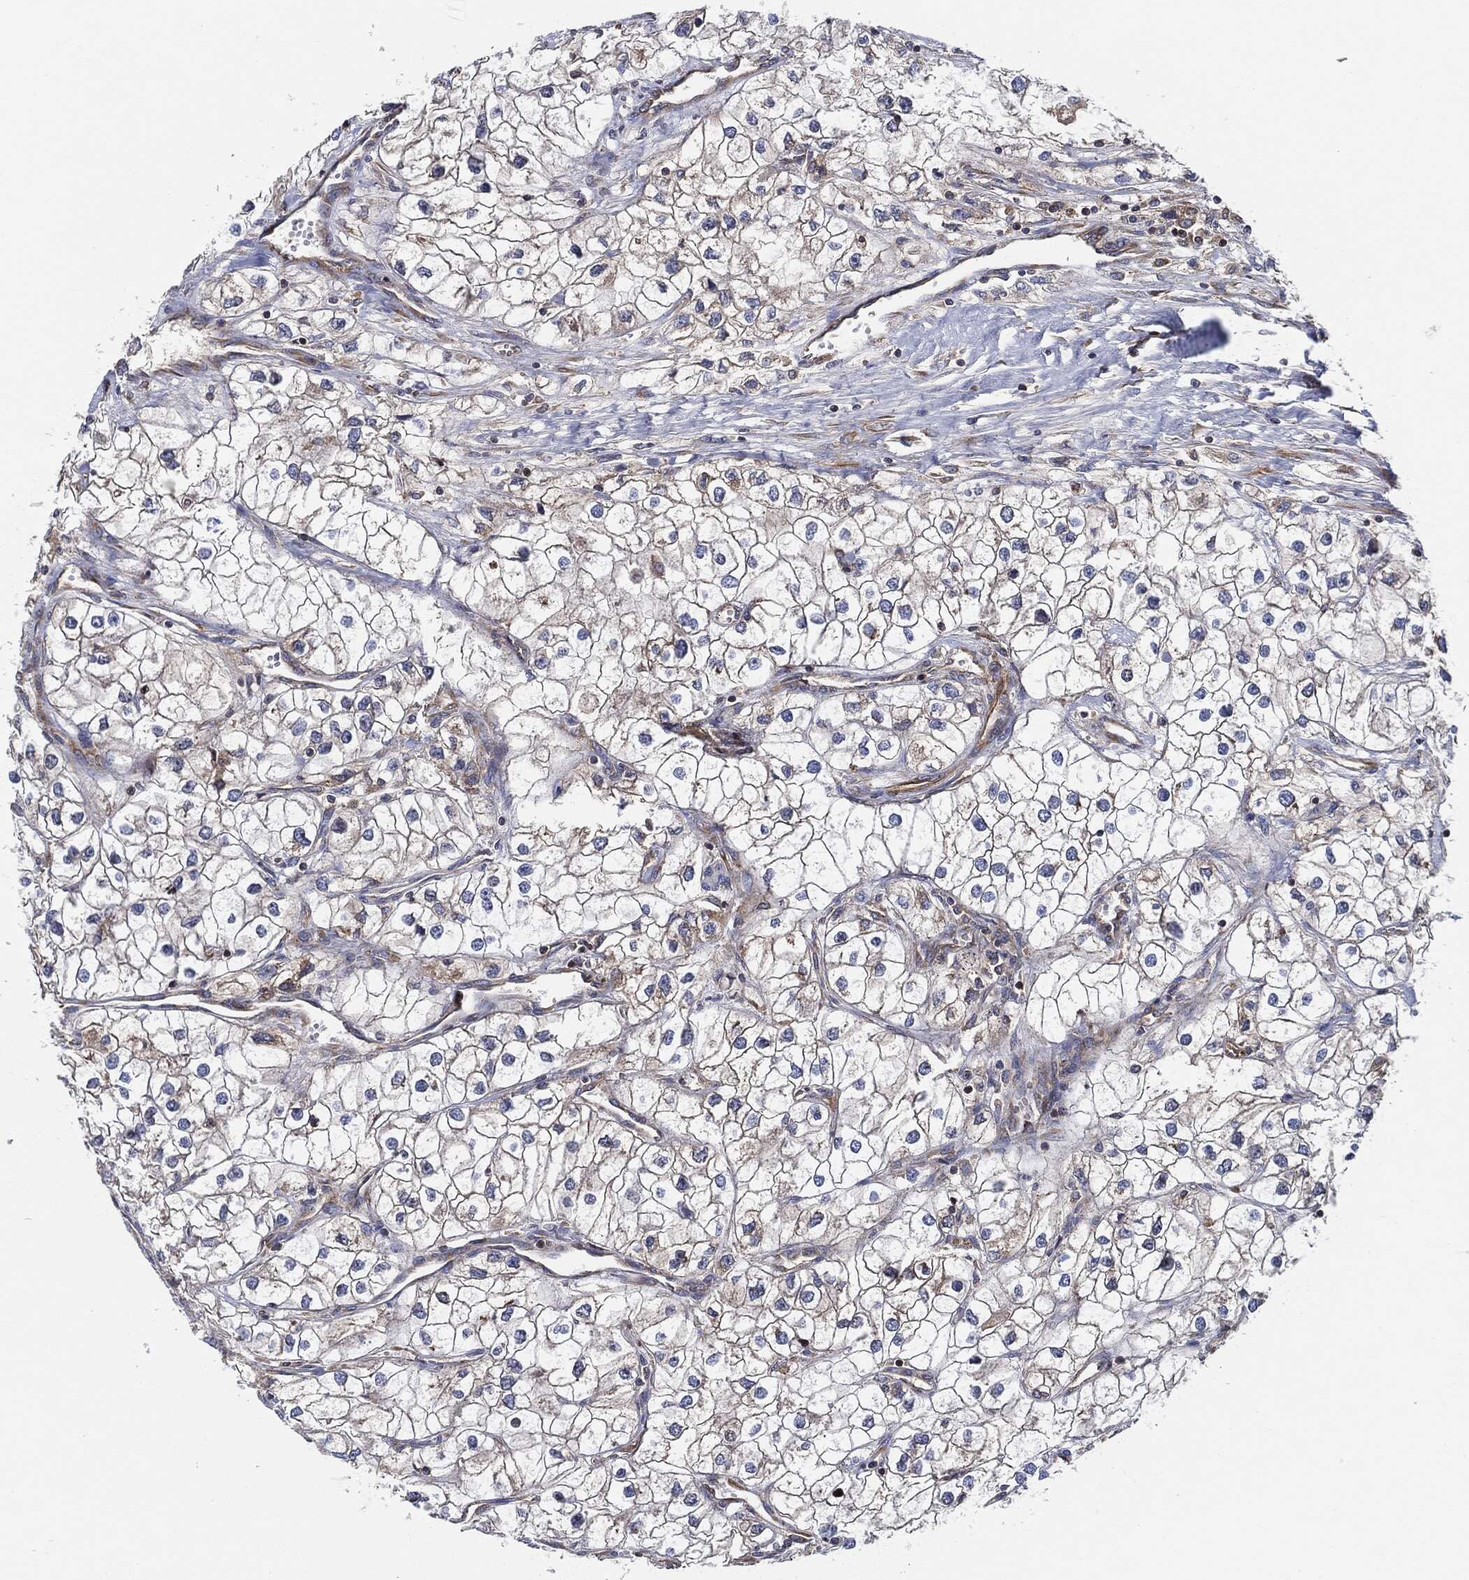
{"staining": {"intensity": "weak", "quantity": "25%-75%", "location": "cytoplasmic/membranous"}, "tissue": "renal cancer", "cell_type": "Tumor cells", "image_type": "cancer", "snomed": [{"axis": "morphology", "description": "Adenocarcinoma, NOS"}, {"axis": "topography", "description": "Kidney"}], "caption": "Renal cancer (adenocarcinoma) stained with a brown dye exhibits weak cytoplasmic/membranous positive positivity in approximately 25%-75% of tumor cells.", "gene": "EIF2S2", "patient": {"sex": "male", "age": 59}}